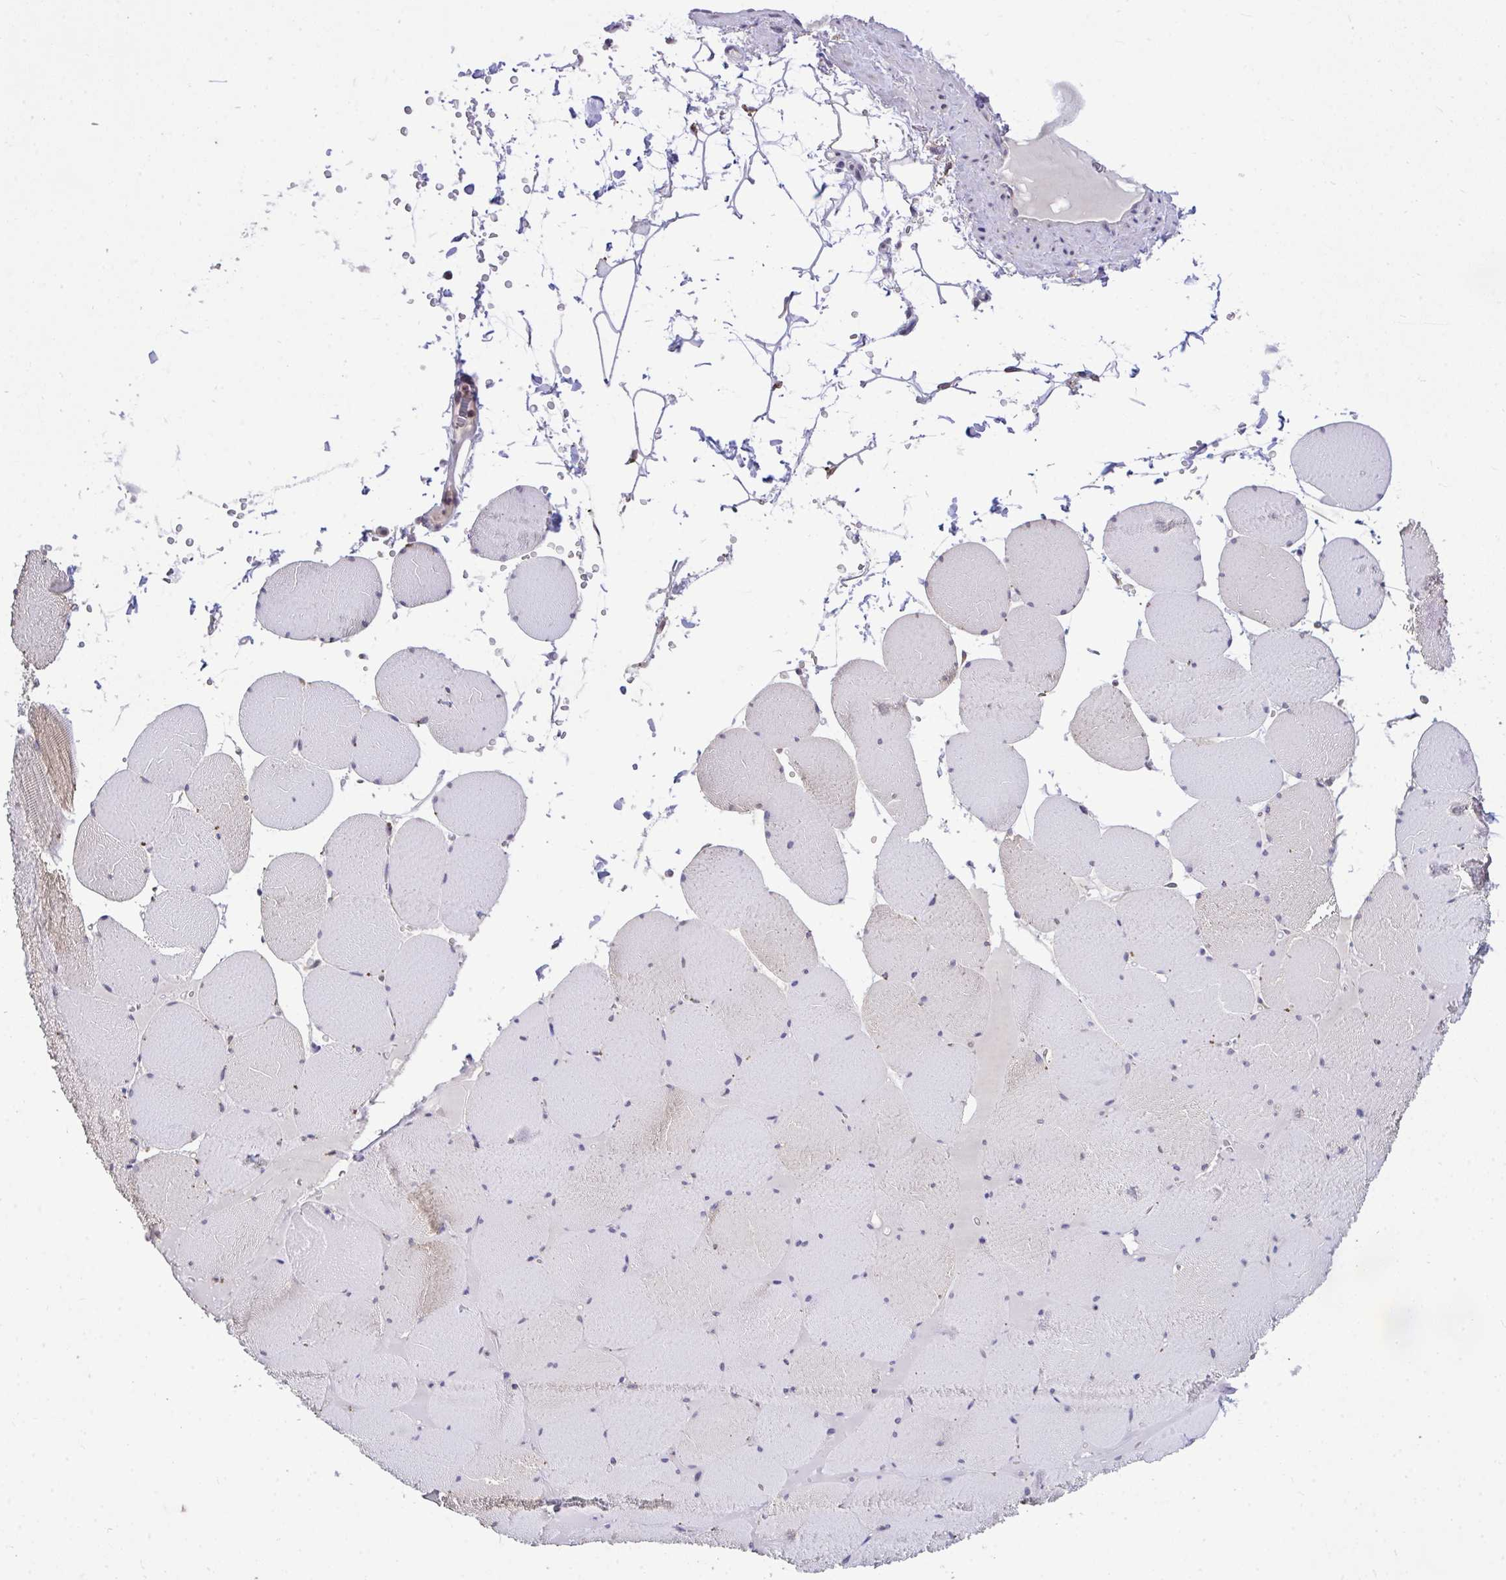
{"staining": {"intensity": "weak", "quantity": "<25%", "location": "cytoplasmic/membranous"}, "tissue": "skeletal muscle", "cell_type": "Myocytes", "image_type": "normal", "snomed": [{"axis": "morphology", "description": "Normal tissue, NOS"}, {"axis": "topography", "description": "Skeletal muscle"}, {"axis": "topography", "description": "Head-Neck"}], "caption": "IHC photomicrograph of normal skeletal muscle stained for a protein (brown), which shows no expression in myocytes. The staining was performed using DAB to visualize the protein expression in brown, while the nuclei were stained in blue with hematoxylin (Magnification: 20x).", "gene": "MPC2", "patient": {"sex": "male", "age": 66}}